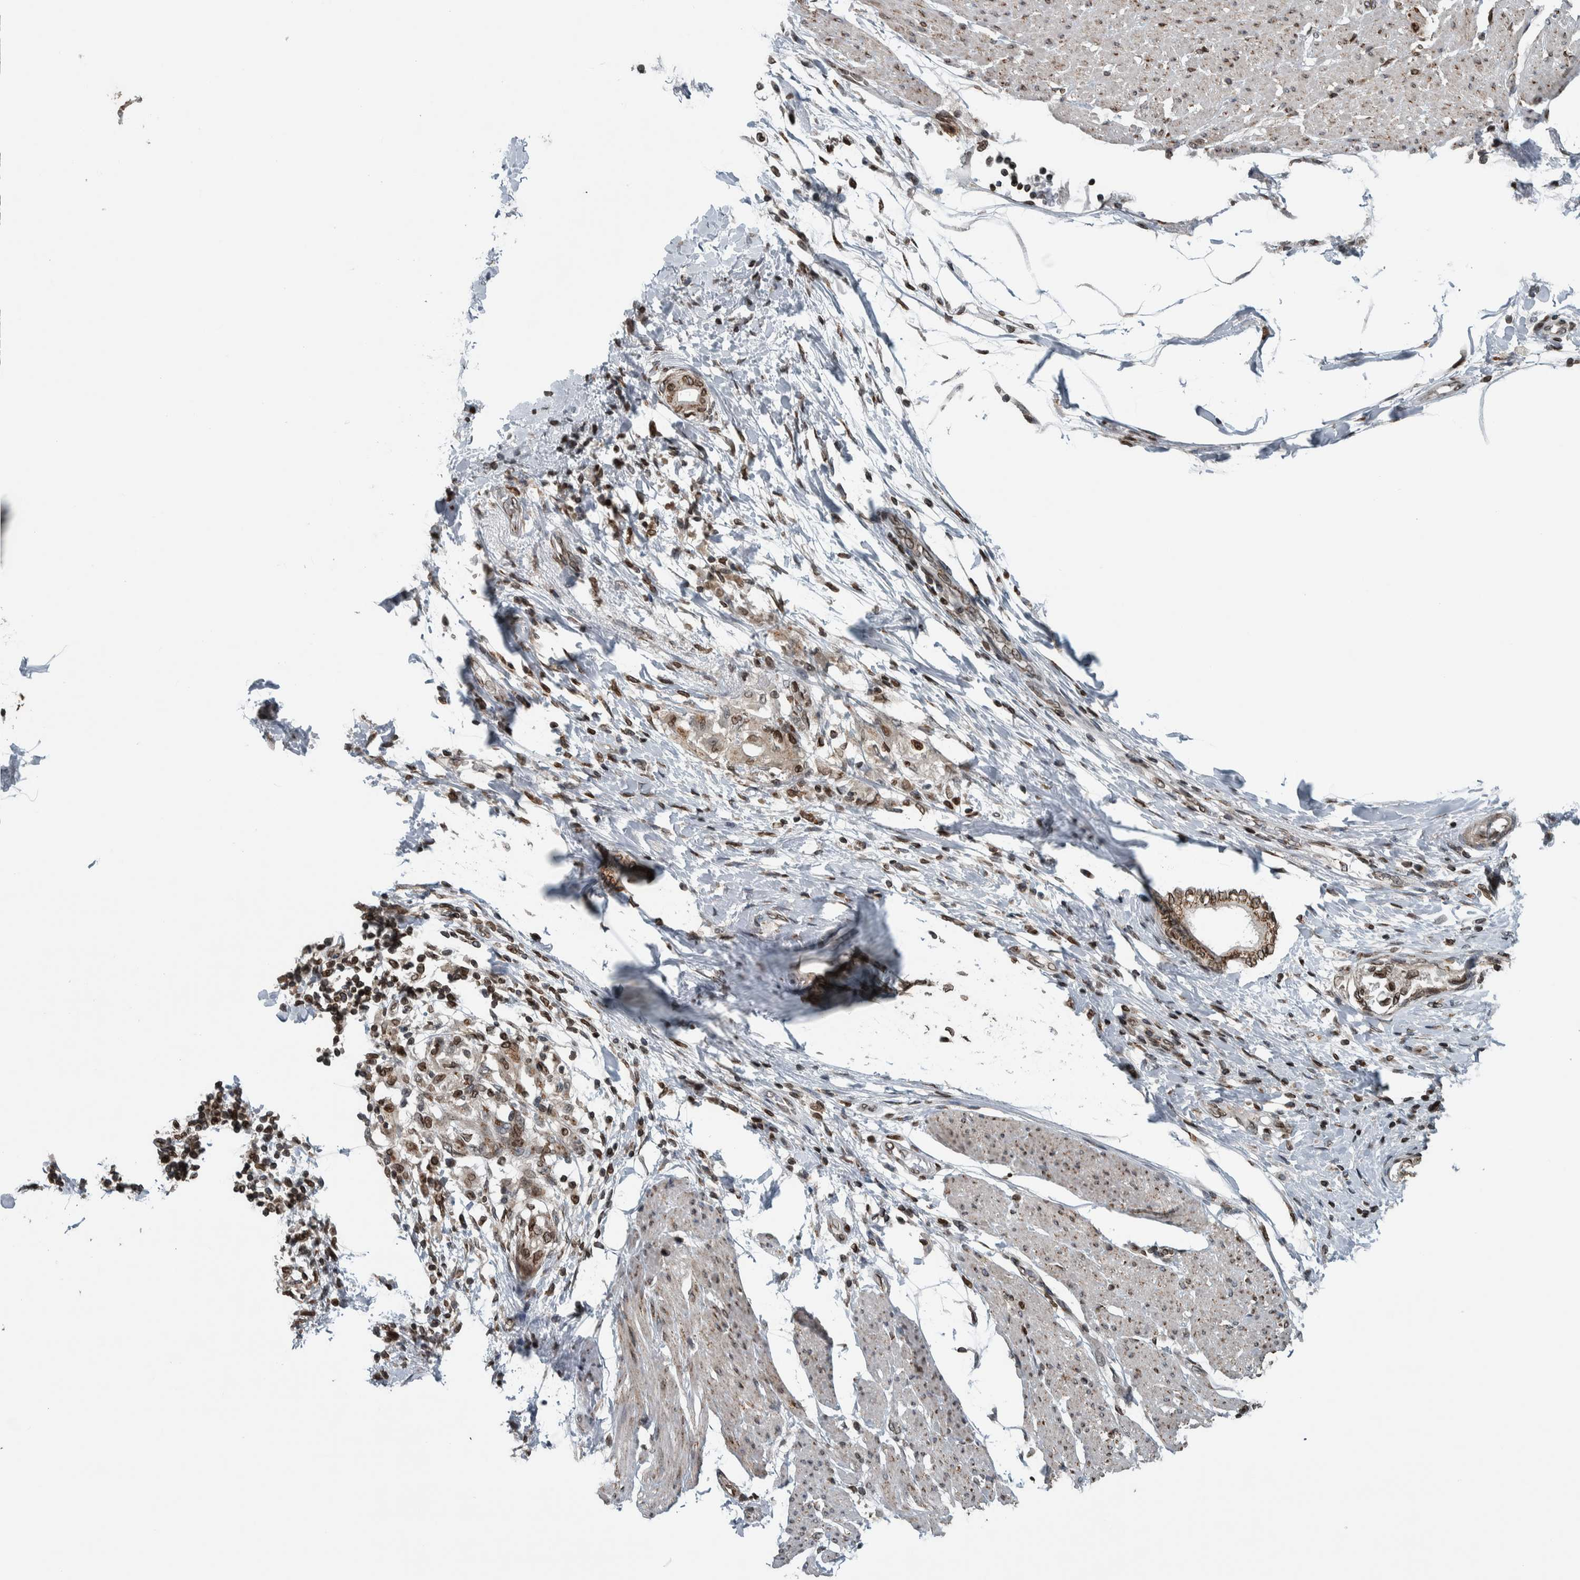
{"staining": {"intensity": "moderate", "quantity": ">75%", "location": "cytoplasmic/membranous,nuclear"}, "tissue": "pancreatic cancer", "cell_type": "Tumor cells", "image_type": "cancer", "snomed": [{"axis": "morphology", "description": "Normal tissue, NOS"}, {"axis": "morphology", "description": "Adenocarcinoma, NOS"}, {"axis": "topography", "description": "Pancreas"}, {"axis": "topography", "description": "Duodenum"}], "caption": "Immunohistochemistry (IHC) staining of adenocarcinoma (pancreatic), which shows medium levels of moderate cytoplasmic/membranous and nuclear expression in approximately >75% of tumor cells indicating moderate cytoplasmic/membranous and nuclear protein expression. The staining was performed using DAB (brown) for protein detection and nuclei were counterstained in hematoxylin (blue).", "gene": "FAM135B", "patient": {"sex": "female", "age": 60}}